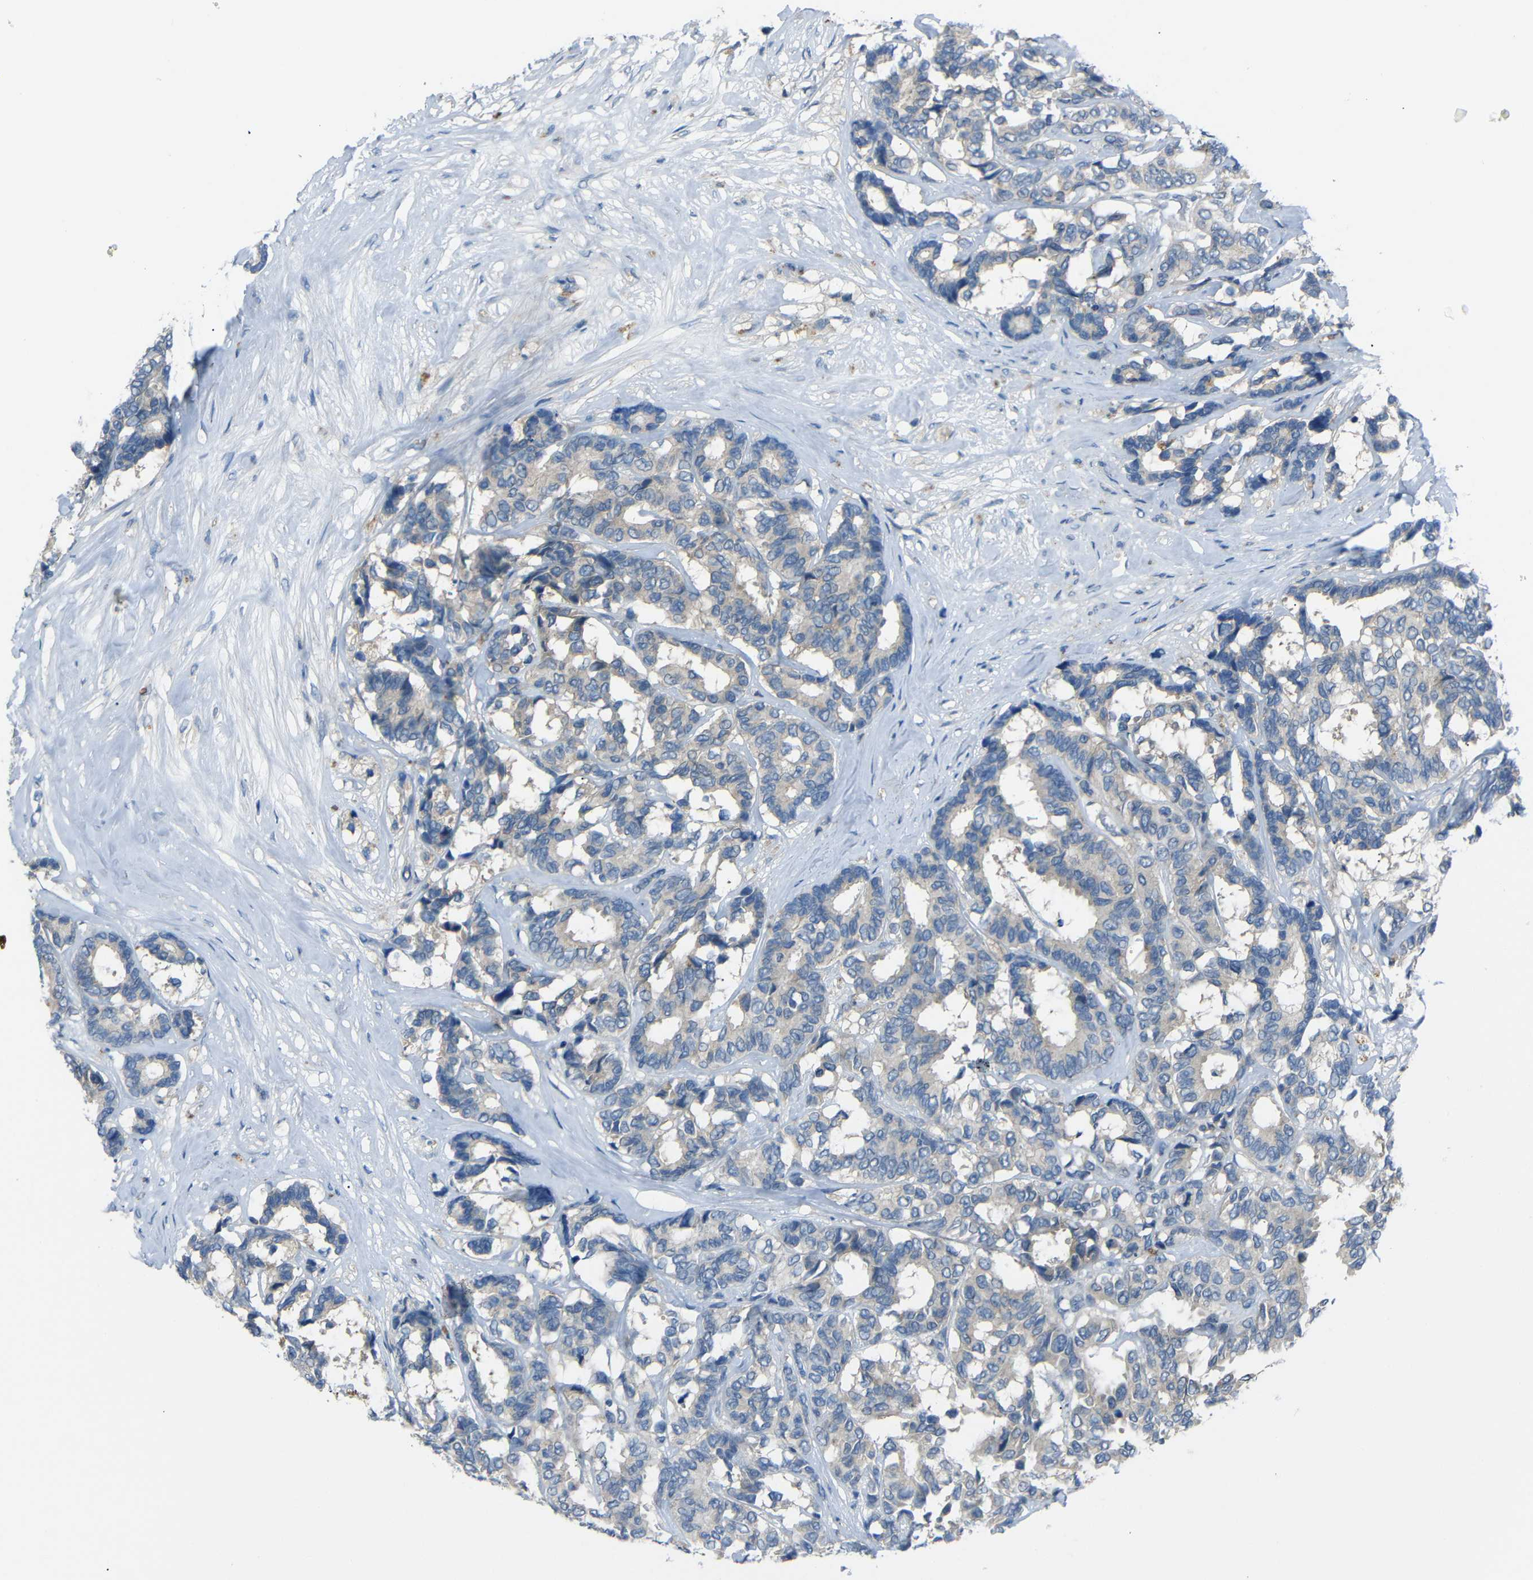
{"staining": {"intensity": "negative", "quantity": "none", "location": "none"}, "tissue": "breast cancer", "cell_type": "Tumor cells", "image_type": "cancer", "snomed": [{"axis": "morphology", "description": "Duct carcinoma"}, {"axis": "topography", "description": "Breast"}], "caption": "Tumor cells show no significant protein positivity in breast cancer.", "gene": "C6orf89", "patient": {"sex": "female", "age": 87}}